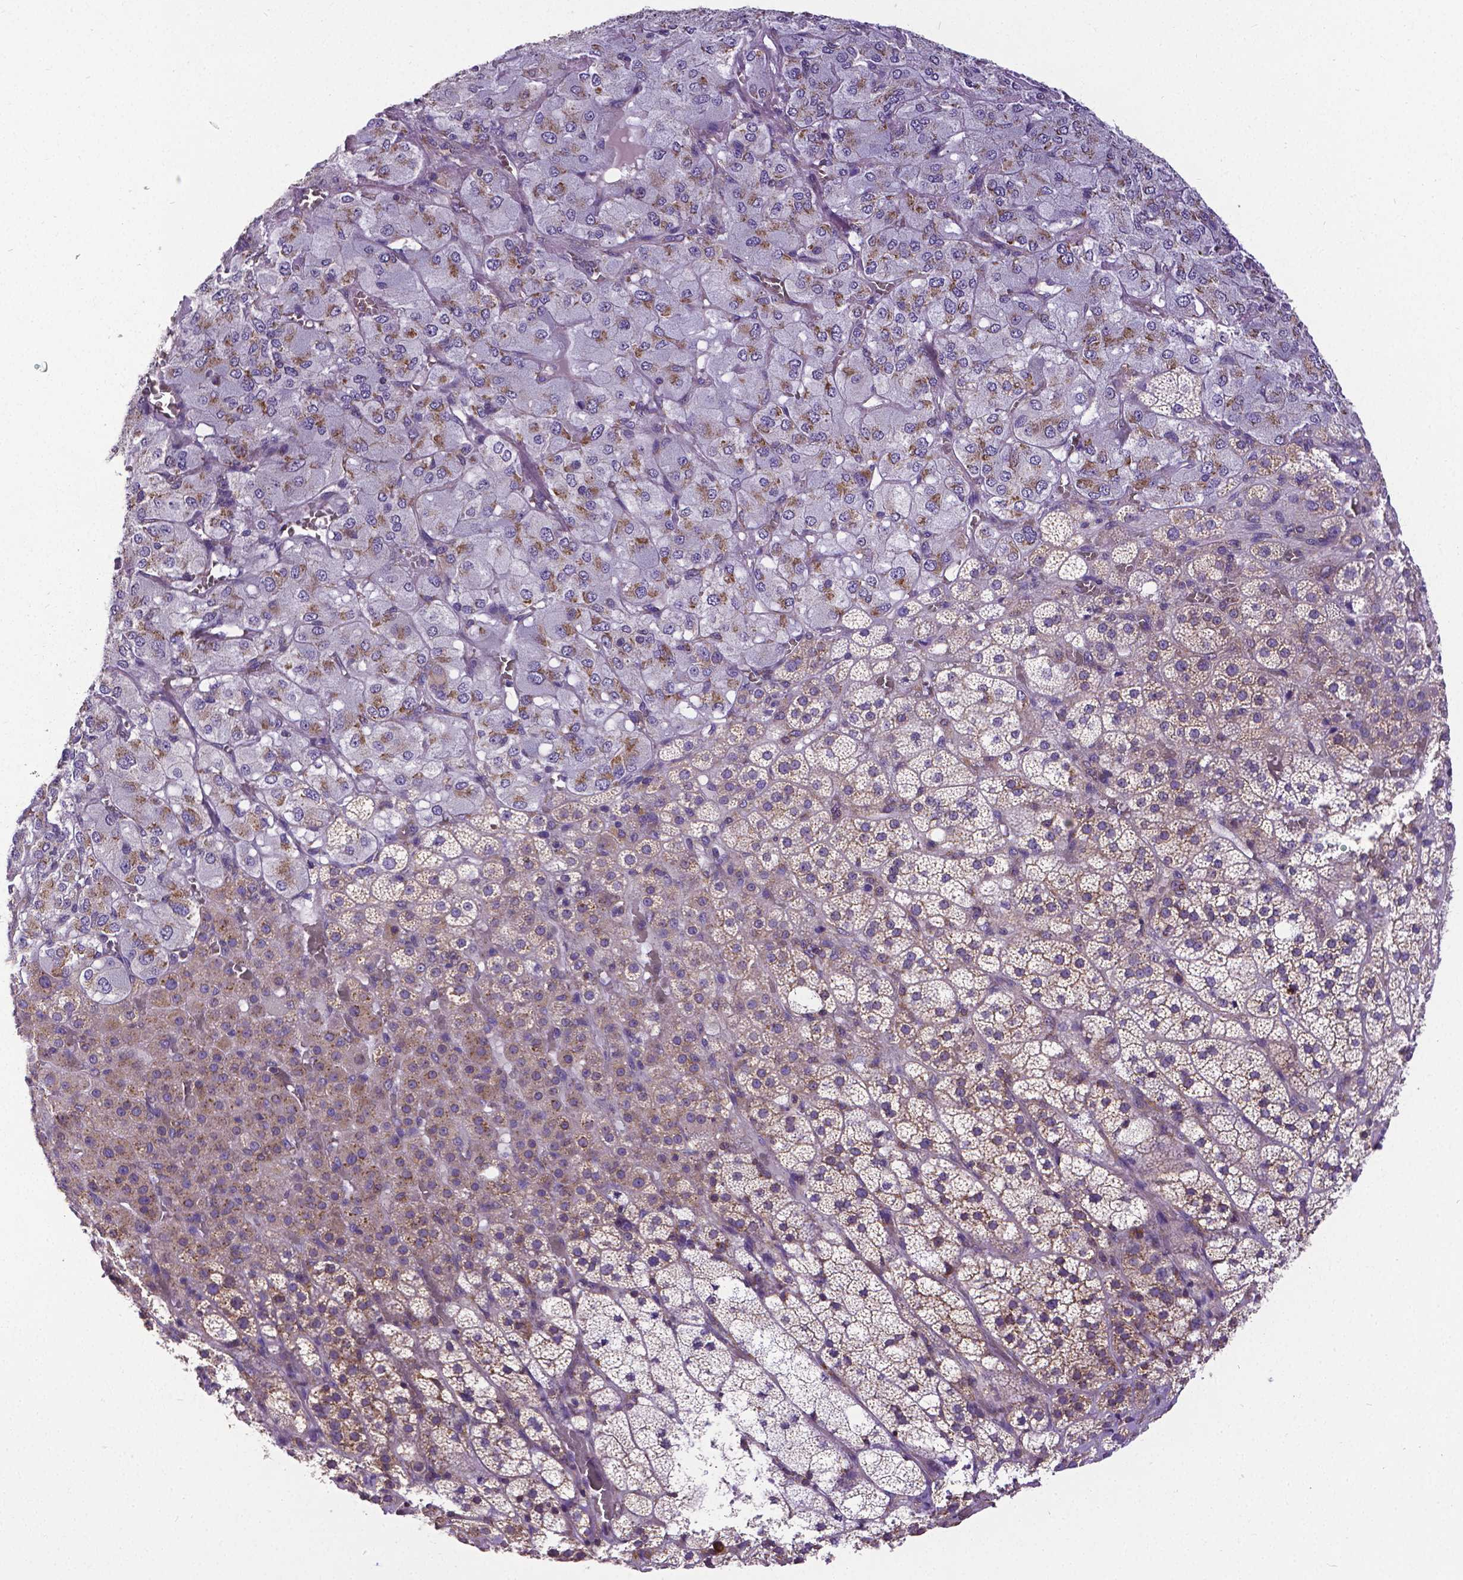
{"staining": {"intensity": "moderate", "quantity": "<25%", "location": "cytoplasmic/membranous"}, "tissue": "adrenal gland", "cell_type": "Glandular cells", "image_type": "normal", "snomed": [{"axis": "morphology", "description": "Normal tissue, NOS"}, {"axis": "topography", "description": "Adrenal gland"}], "caption": "Moderate cytoplasmic/membranous staining is identified in approximately <25% of glandular cells in benign adrenal gland.", "gene": "MTDH", "patient": {"sex": "female", "age": 60}}